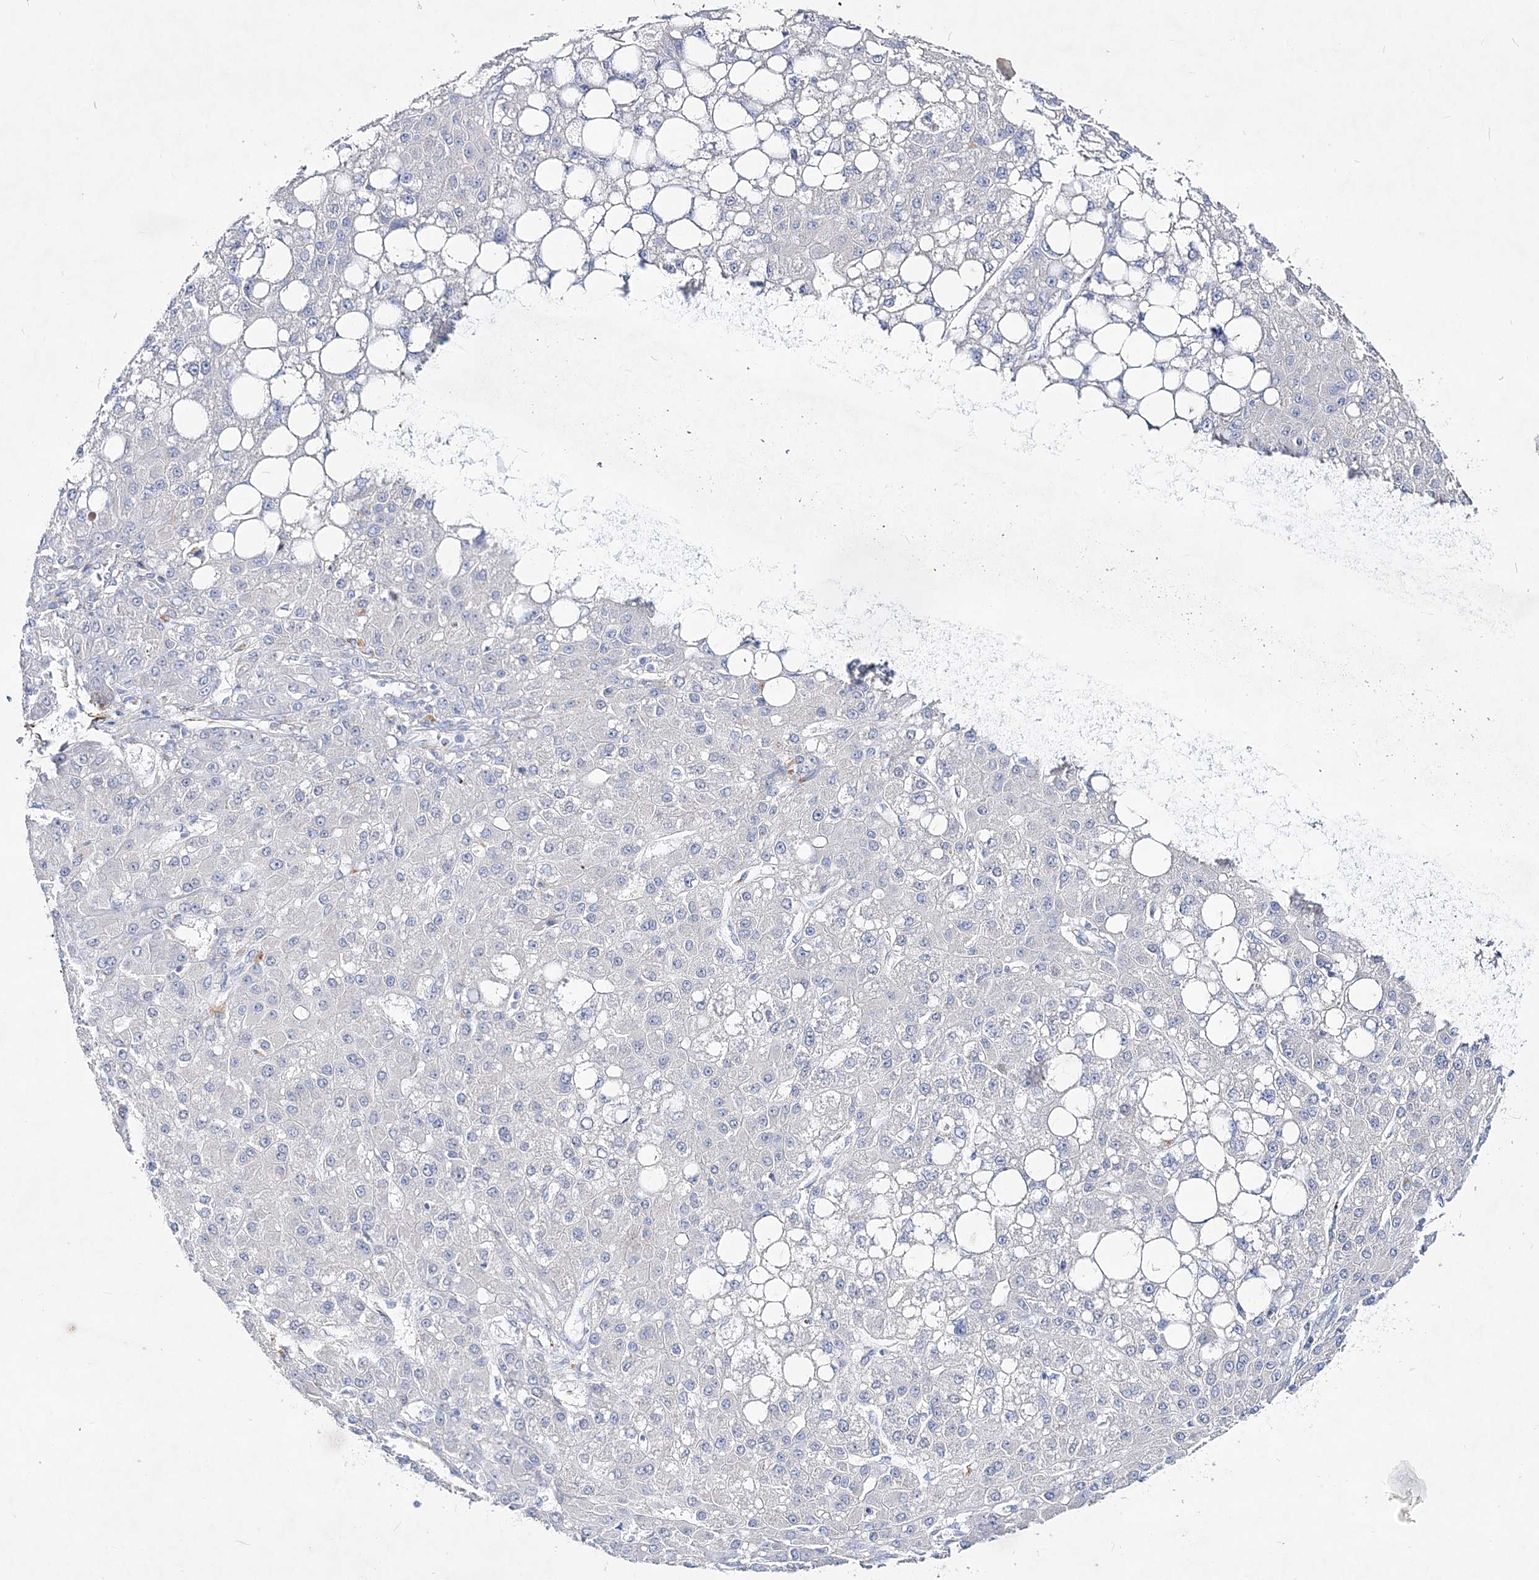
{"staining": {"intensity": "negative", "quantity": "none", "location": "none"}, "tissue": "liver cancer", "cell_type": "Tumor cells", "image_type": "cancer", "snomed": [{"axis": "morphology", "description": "Carcinoma, Hepatocellular, NOS"}, {"axis": "topography", "description": "Liver"}], "caption": "Tumor cells show no significant positivity in liver hepatocellular carcinoma.", "gene": "SPINK7", "patient": {"sex": "male", "age": 67}}